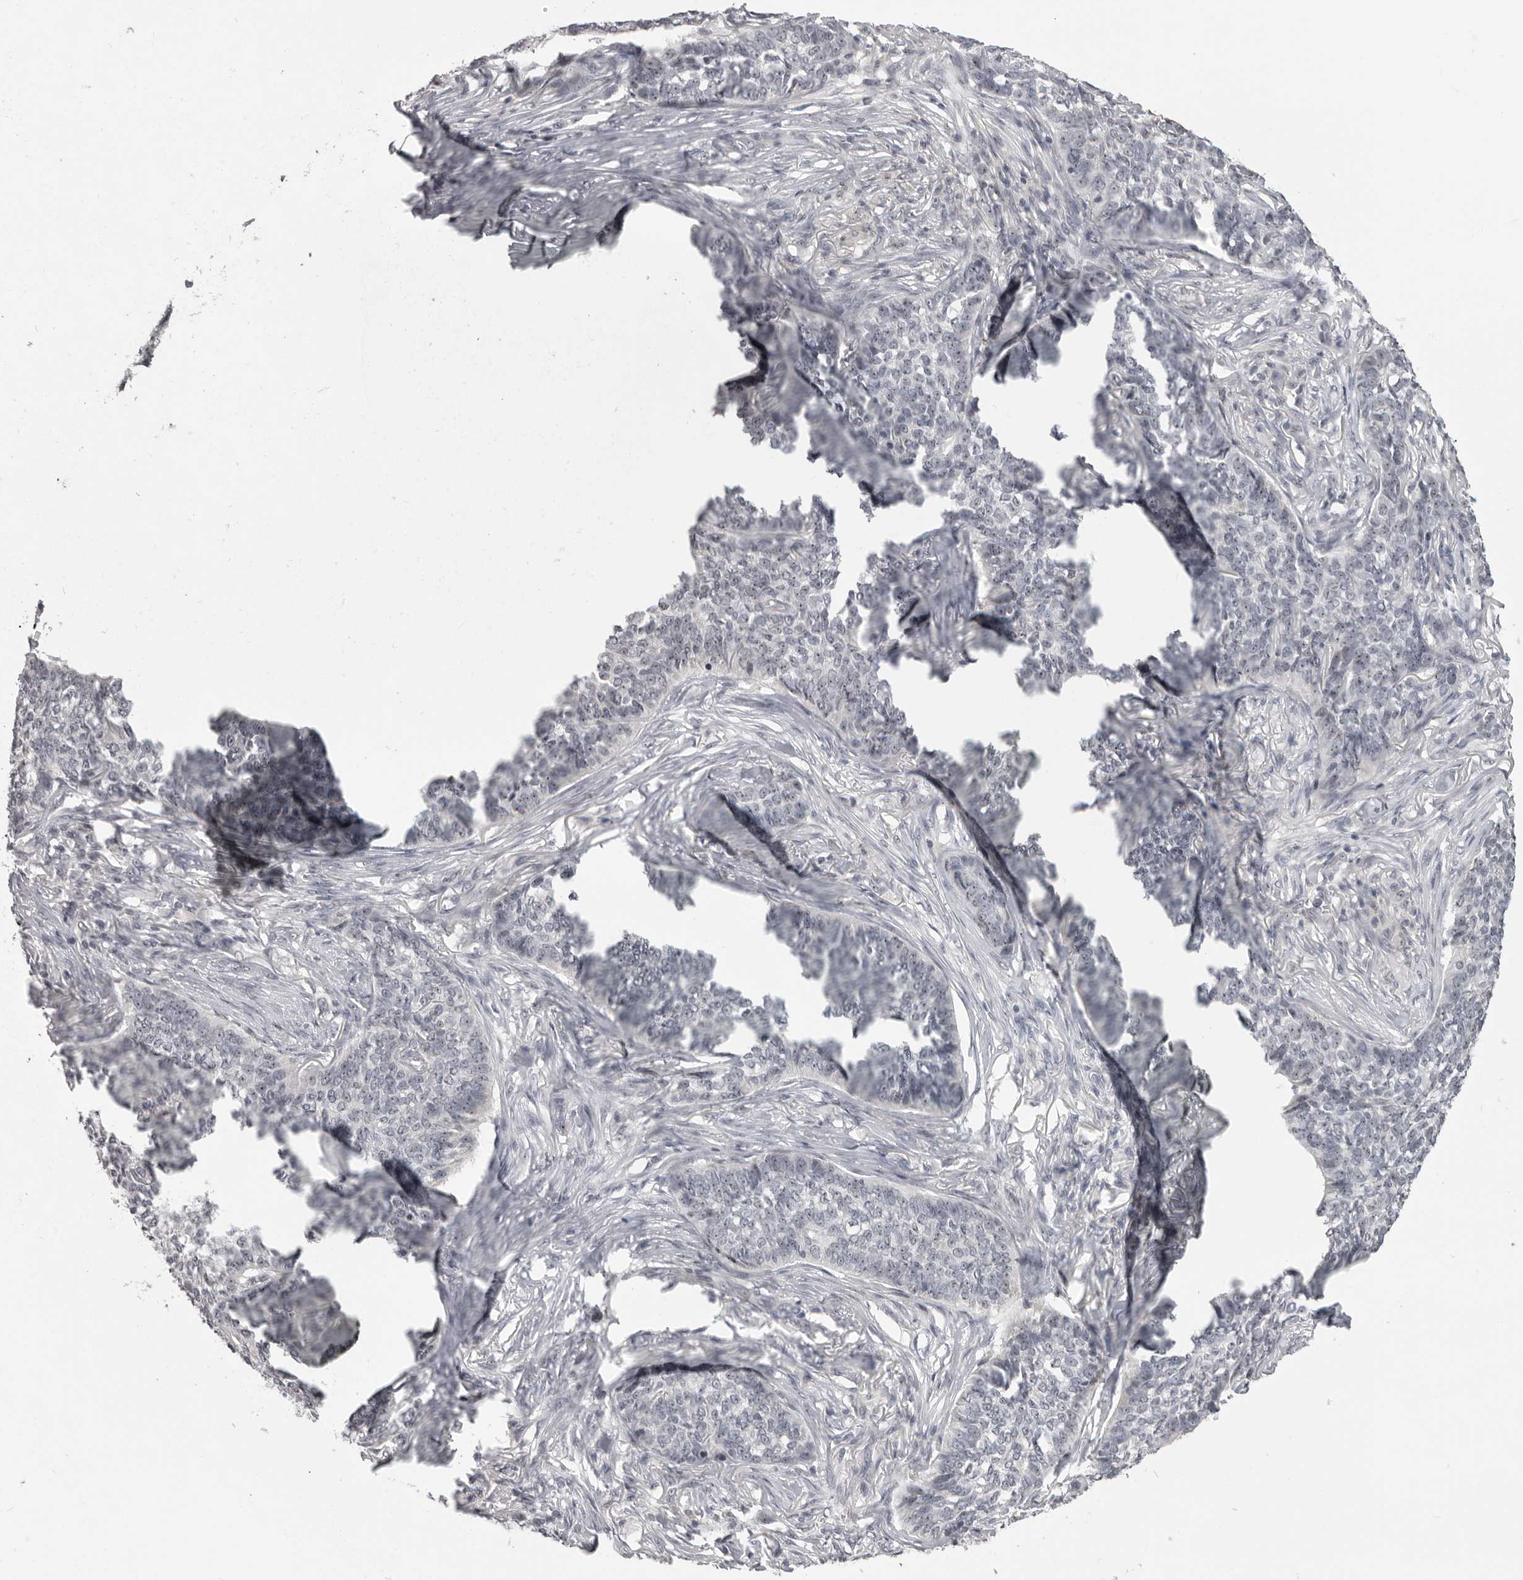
{"staining": {"intensity": "weak", "quantity": "25%-75%", "location": "nuclear"}, "tissue": "skin cancer", "cell_type": "Tumor cells", "image_type": "cancer", "snomed": [{"axis": "morphology", "description": "Basal cell carcinoma"}, {"axis": "topography", "description": "Skin"}], "caption": "The micrograph displays immunohistochemical staining of skin cancer (basal cell carcinoma). There is weak nuclear expression is present in approximately 25%-75% of tumor cells. Immunohistochemistry stains the protein of interest in brown and the nuclei are stained blue.", "gene": "MRTO4", "patient": {"sex": "male", "age": 85}}